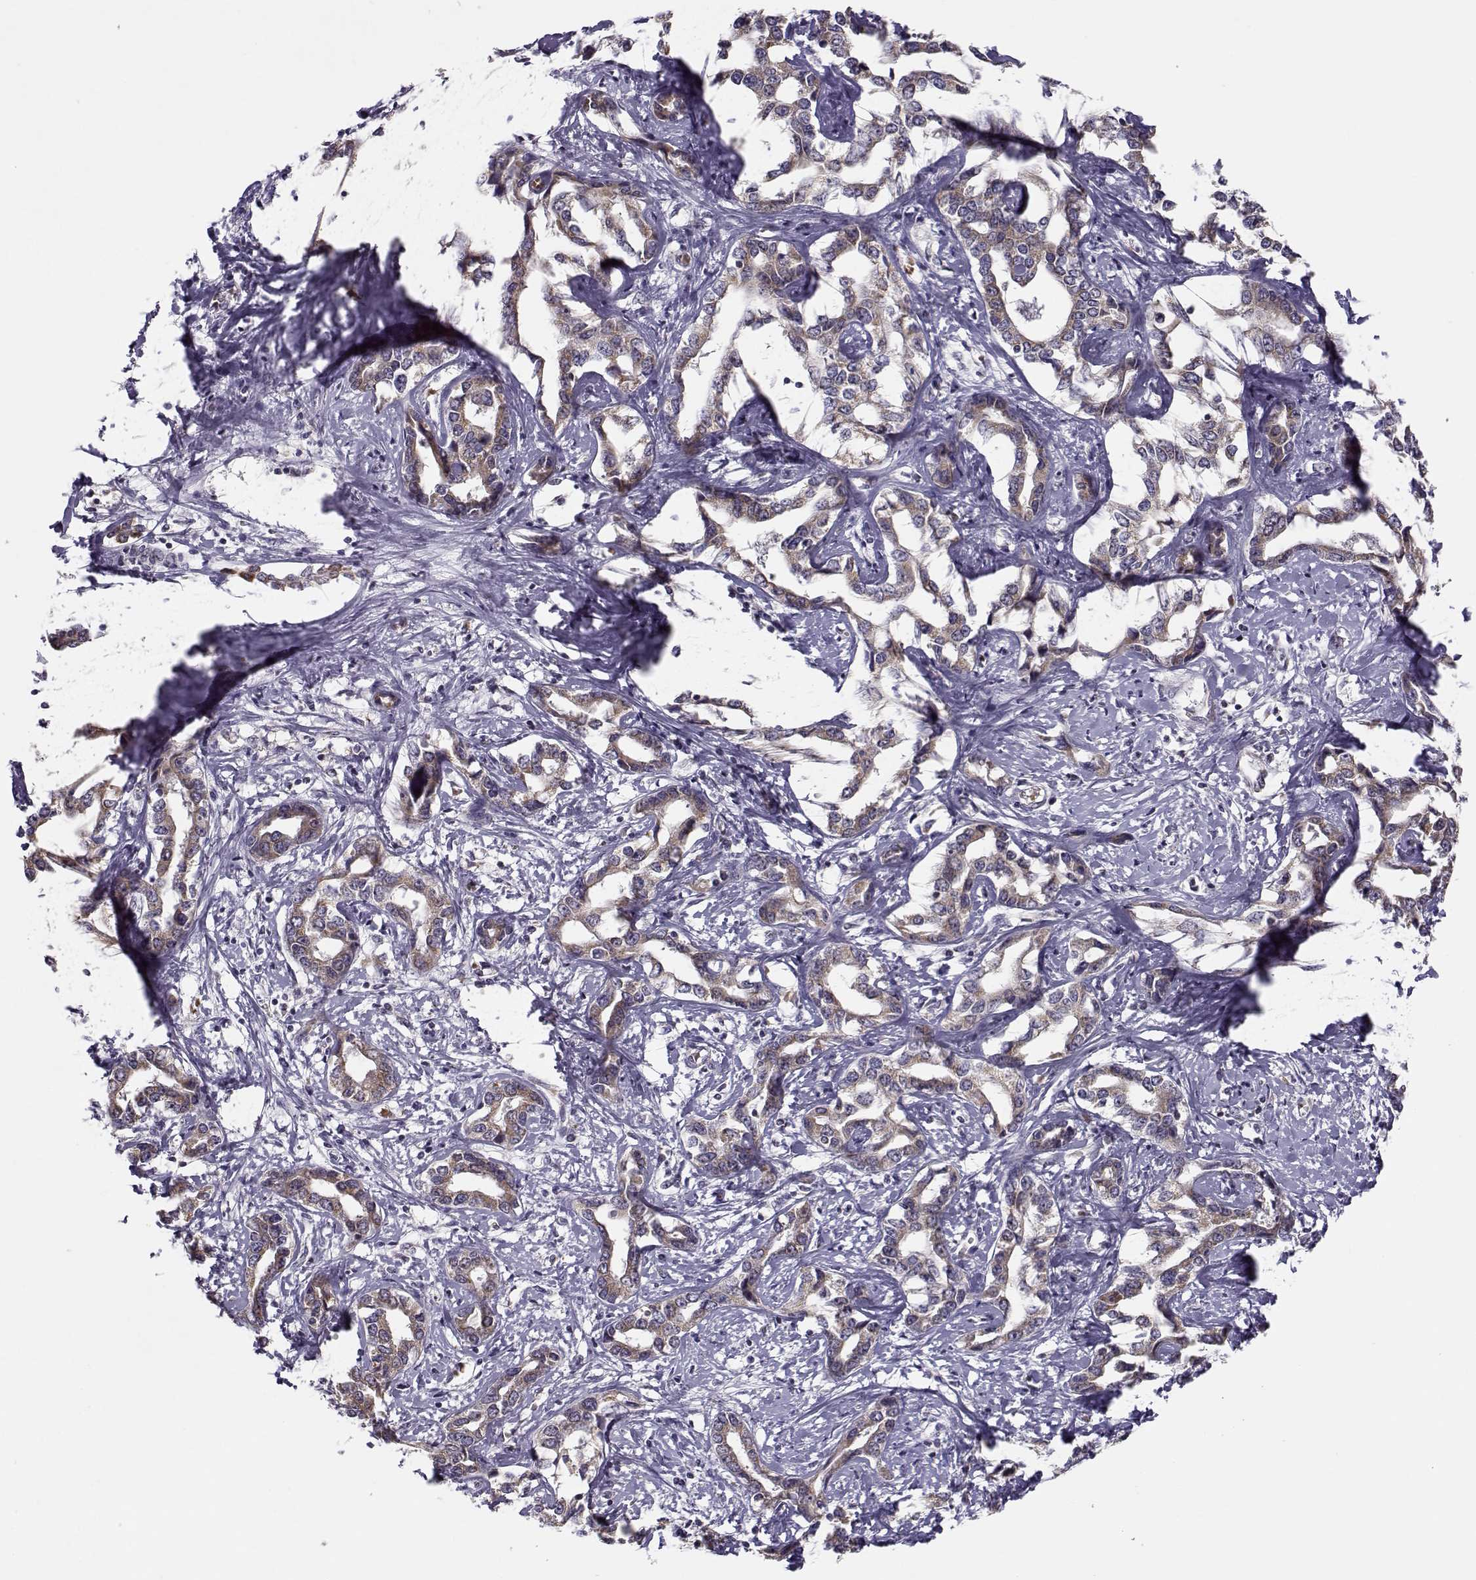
{"staining": {"intensity": "moderate", "quantity": ">75%", "location": "cytoplasmic/membranous"}, "tissue": "liver cancer", "cell_type": "Tumor cells", "image_type": "cancer", "snomed": [{"axis": "morphology", "description": "Cholangiocarcinoma"}, {"axis": "topography", "description": "Liver"}], "caption": "Immunohistochemistry of human liver cancer shows medium levels of moderate cytoplasmic/membranous staining in approximately >75% of tumor cells.", "gene": "SLC4A5", "patient": {"sex": "male", "age": 59}}